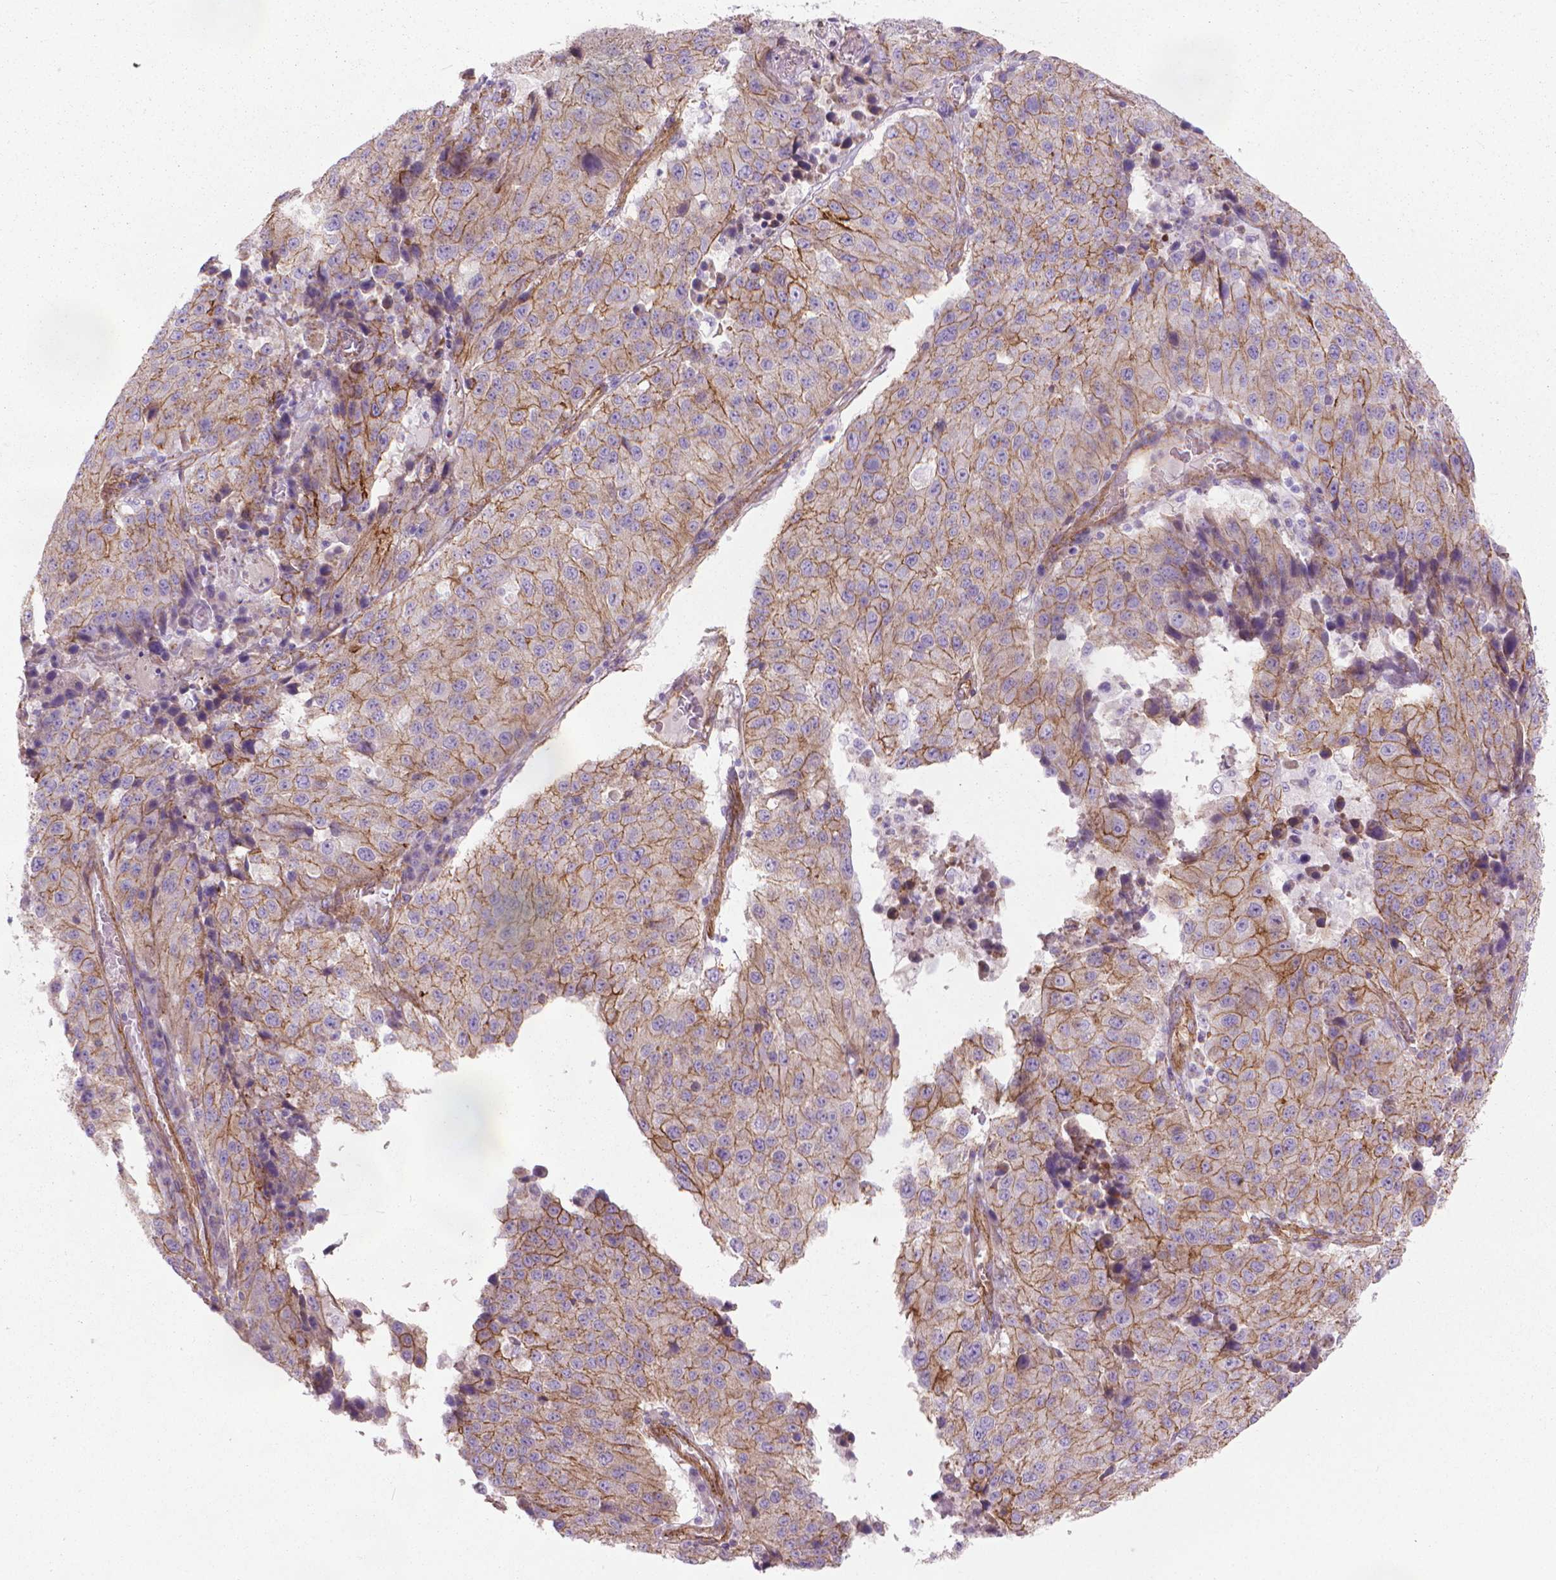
{"staining": {"intensity": "moderate", "quantity": "25%-75%", "location": "cytoplasmic/membranous"}, "tissue": "stomach cancer", "cell_type": "Tumor cells", "image_type": "cancer", "snomed": [{"axis": "morphology", "description": "Adenocarcinoma, NOS"}, {"axis": "topography", "description": "Stomach"}], "caption": "The immunohistochemical stain labels moderate cytoplasmic/membranous staining in tumor cells of stomach adenocarcinoma tissue. Nuclei are stained in blue.", "gene": "TENT5A", "patient": {"sex": "male", "age": 71}}